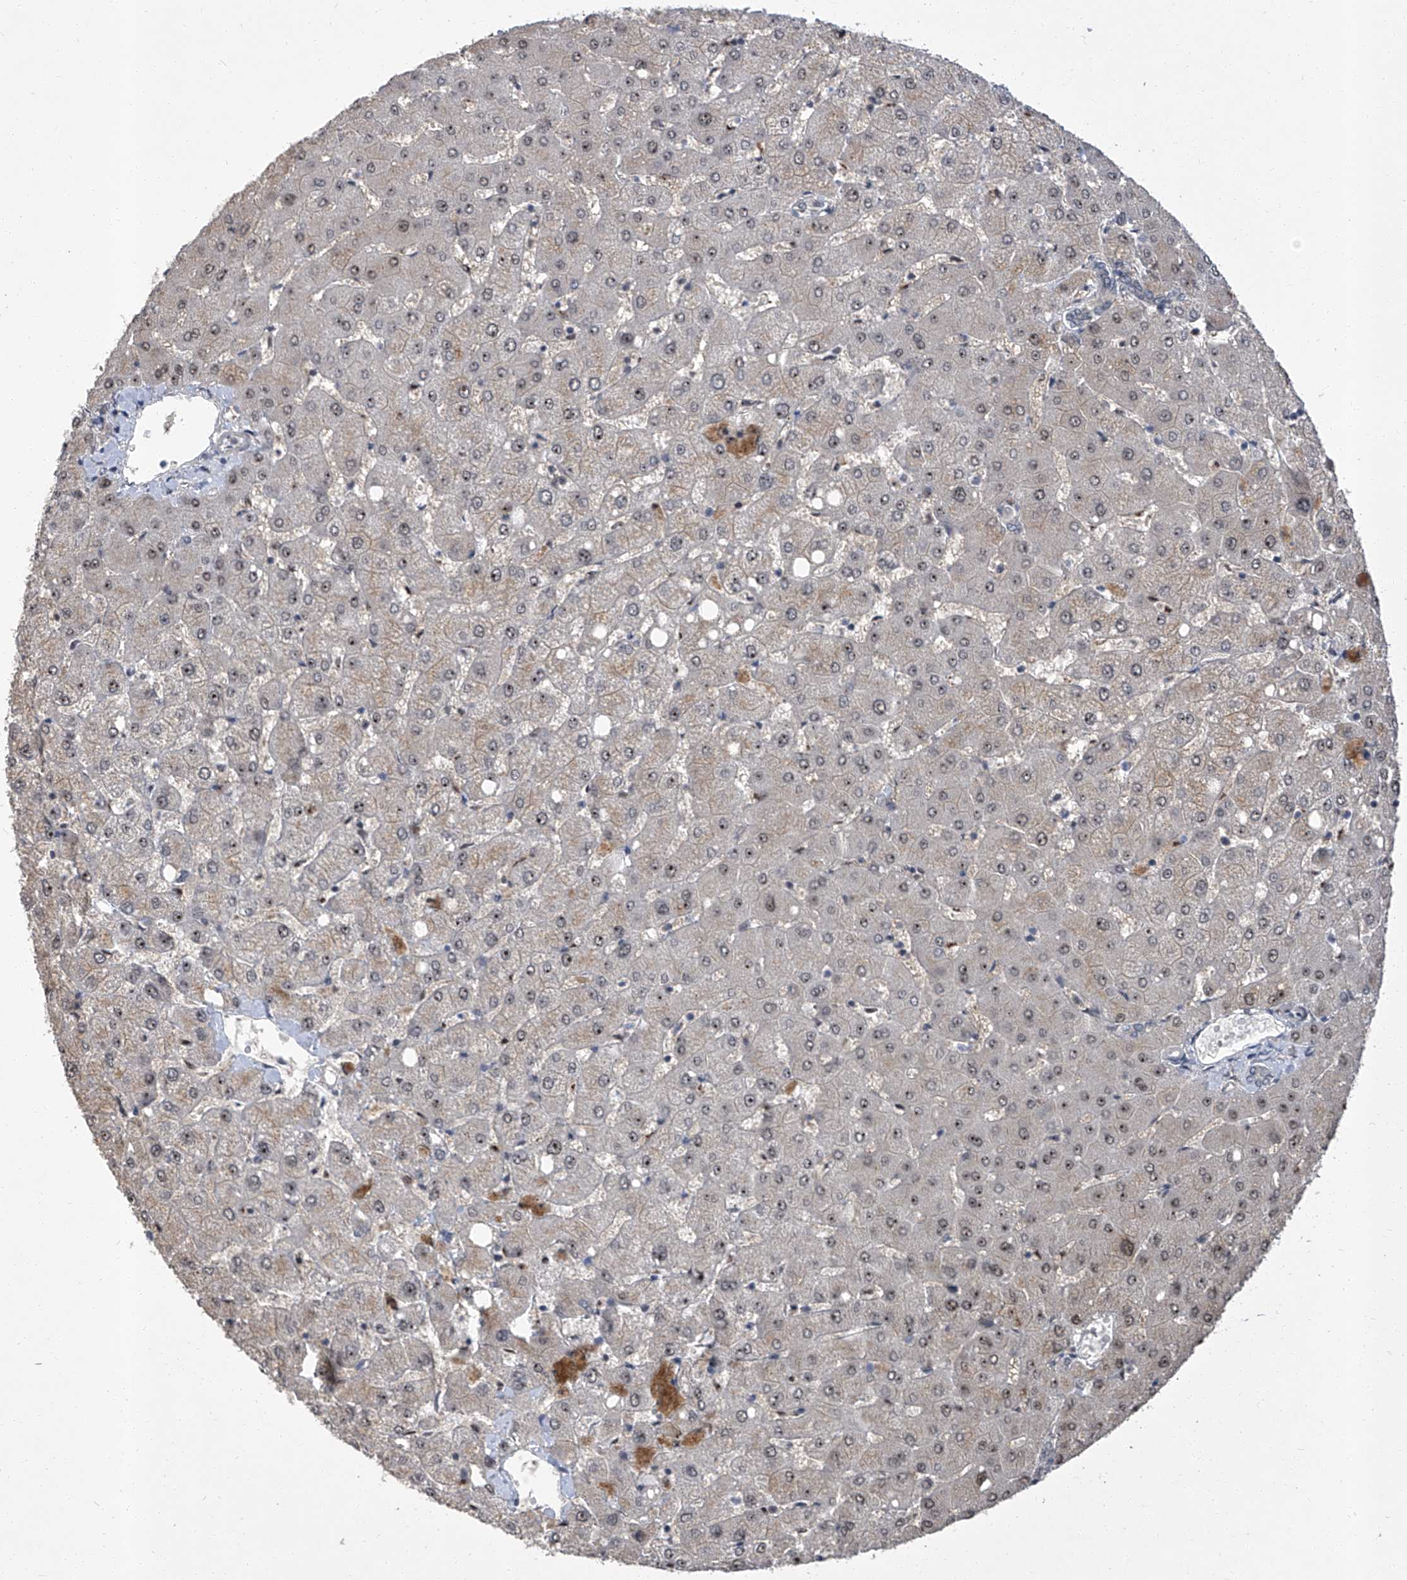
{"staining": {"intensity": "negative", "quantity": "none", "location": "none"}, "tissue": "liver", "cell_type": "Cholangiocytes", "image_type": "normal", "snomed": [{"axis": "morphology", "description": "Normal tissue, NOS"}, {"axis": "topography", "description": "Liver"}], "caption": "High power microscopy image of an immunohistochemistry histopathology image of normal liver, revealing no significant positivity in cholangiocytes. Nuclei are stained in blue.", "gene": "CMTR1", "patient": {"sex": "female", "age": 54}}